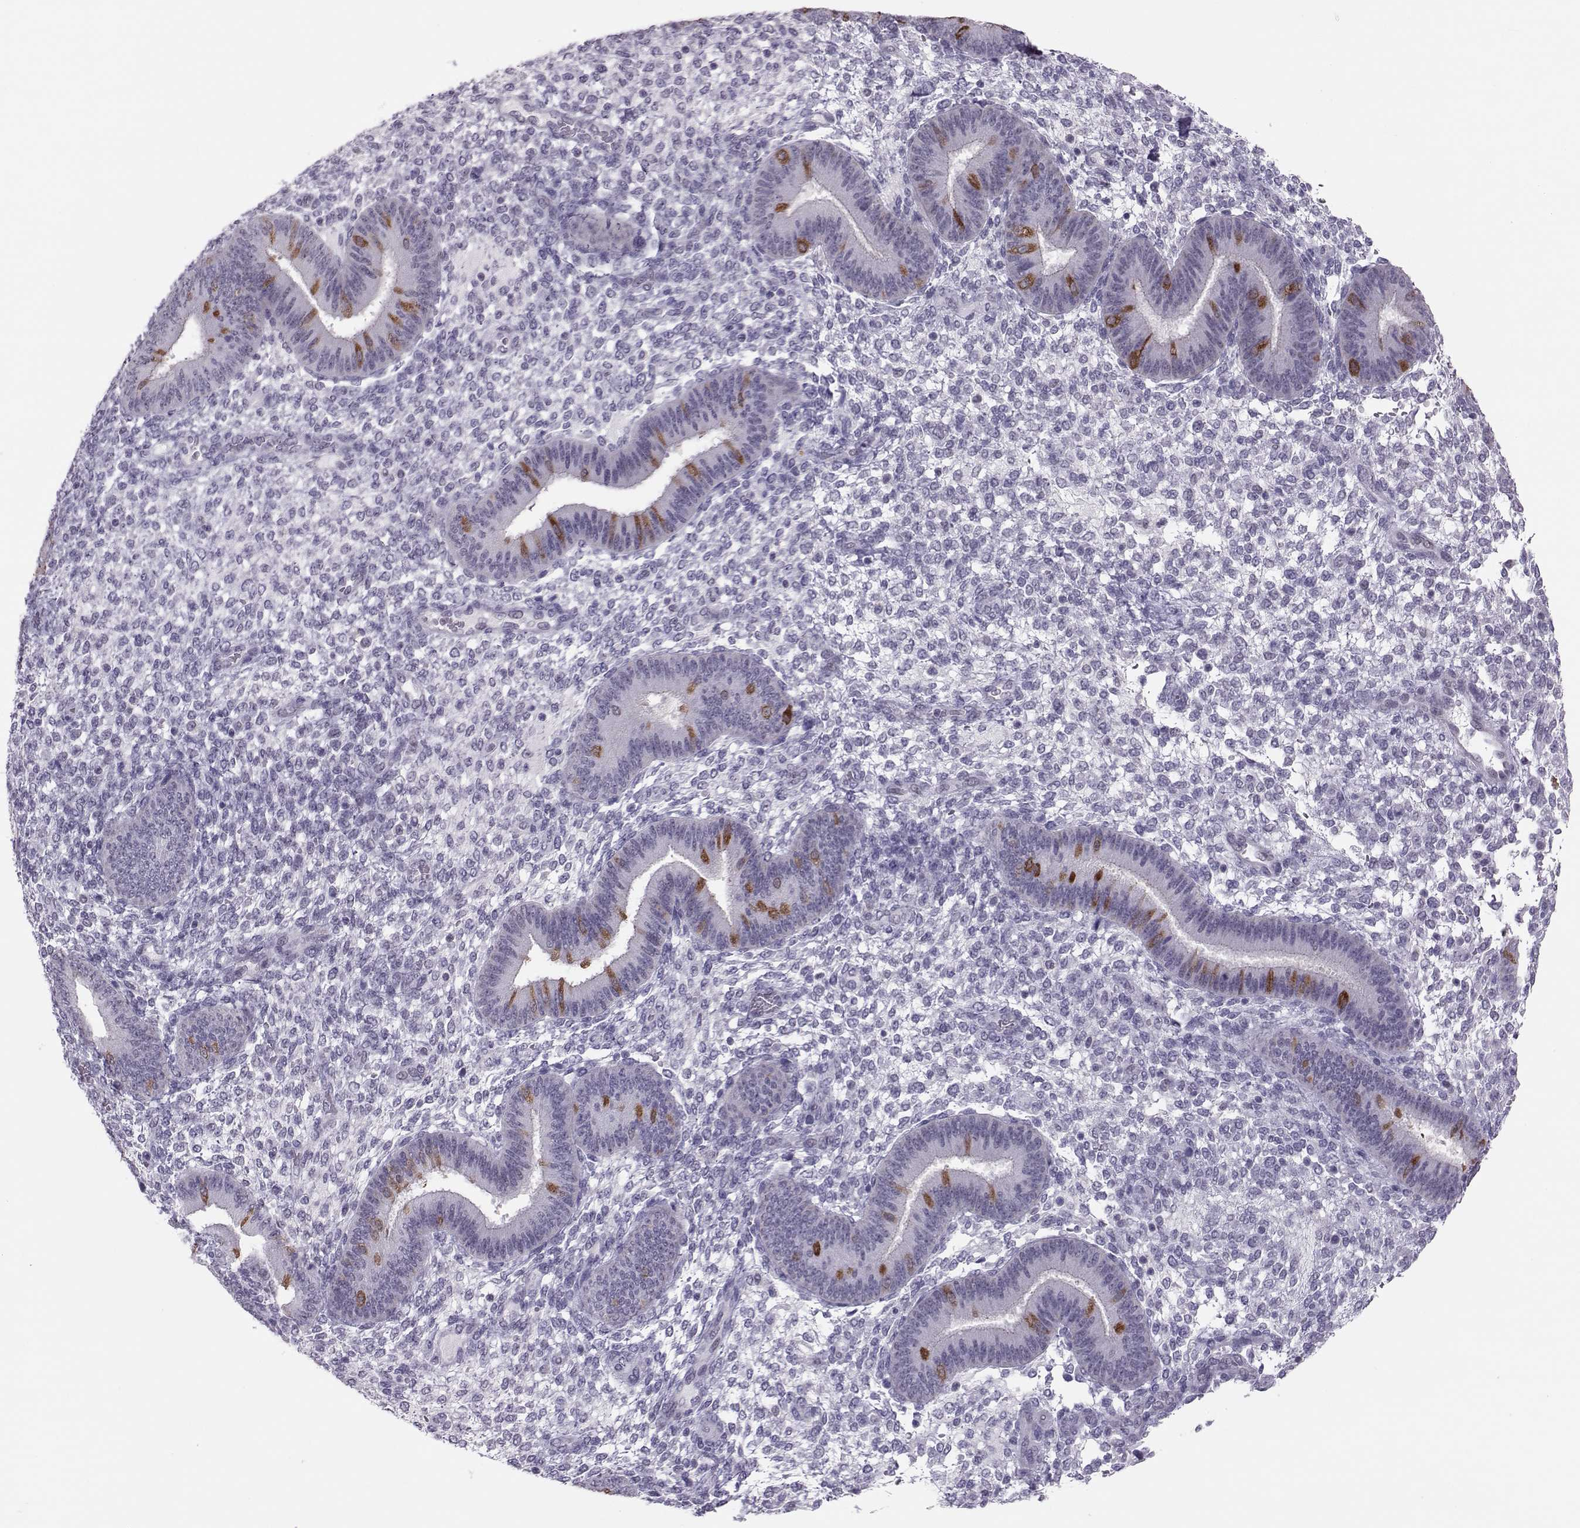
{"staining": {"intensity": "negative", "quantity": "none", "location": "none"}, "tissue": "endometrium", "cell_type": "Cells in endometrial stroma", "image_type": "normal", "snomed": [{"axis": "morphology", "description": "Normal tissue, NOS"}, {"axis": "topography", "description": "Endometrium"}], "caption": "This is an immunohistochemistry histopathology image of normal endometrium. There is no staining in cells in endometrial stroma.", "gene": "DNAAF1", "patient": {"sex": "female", "age": 39}}